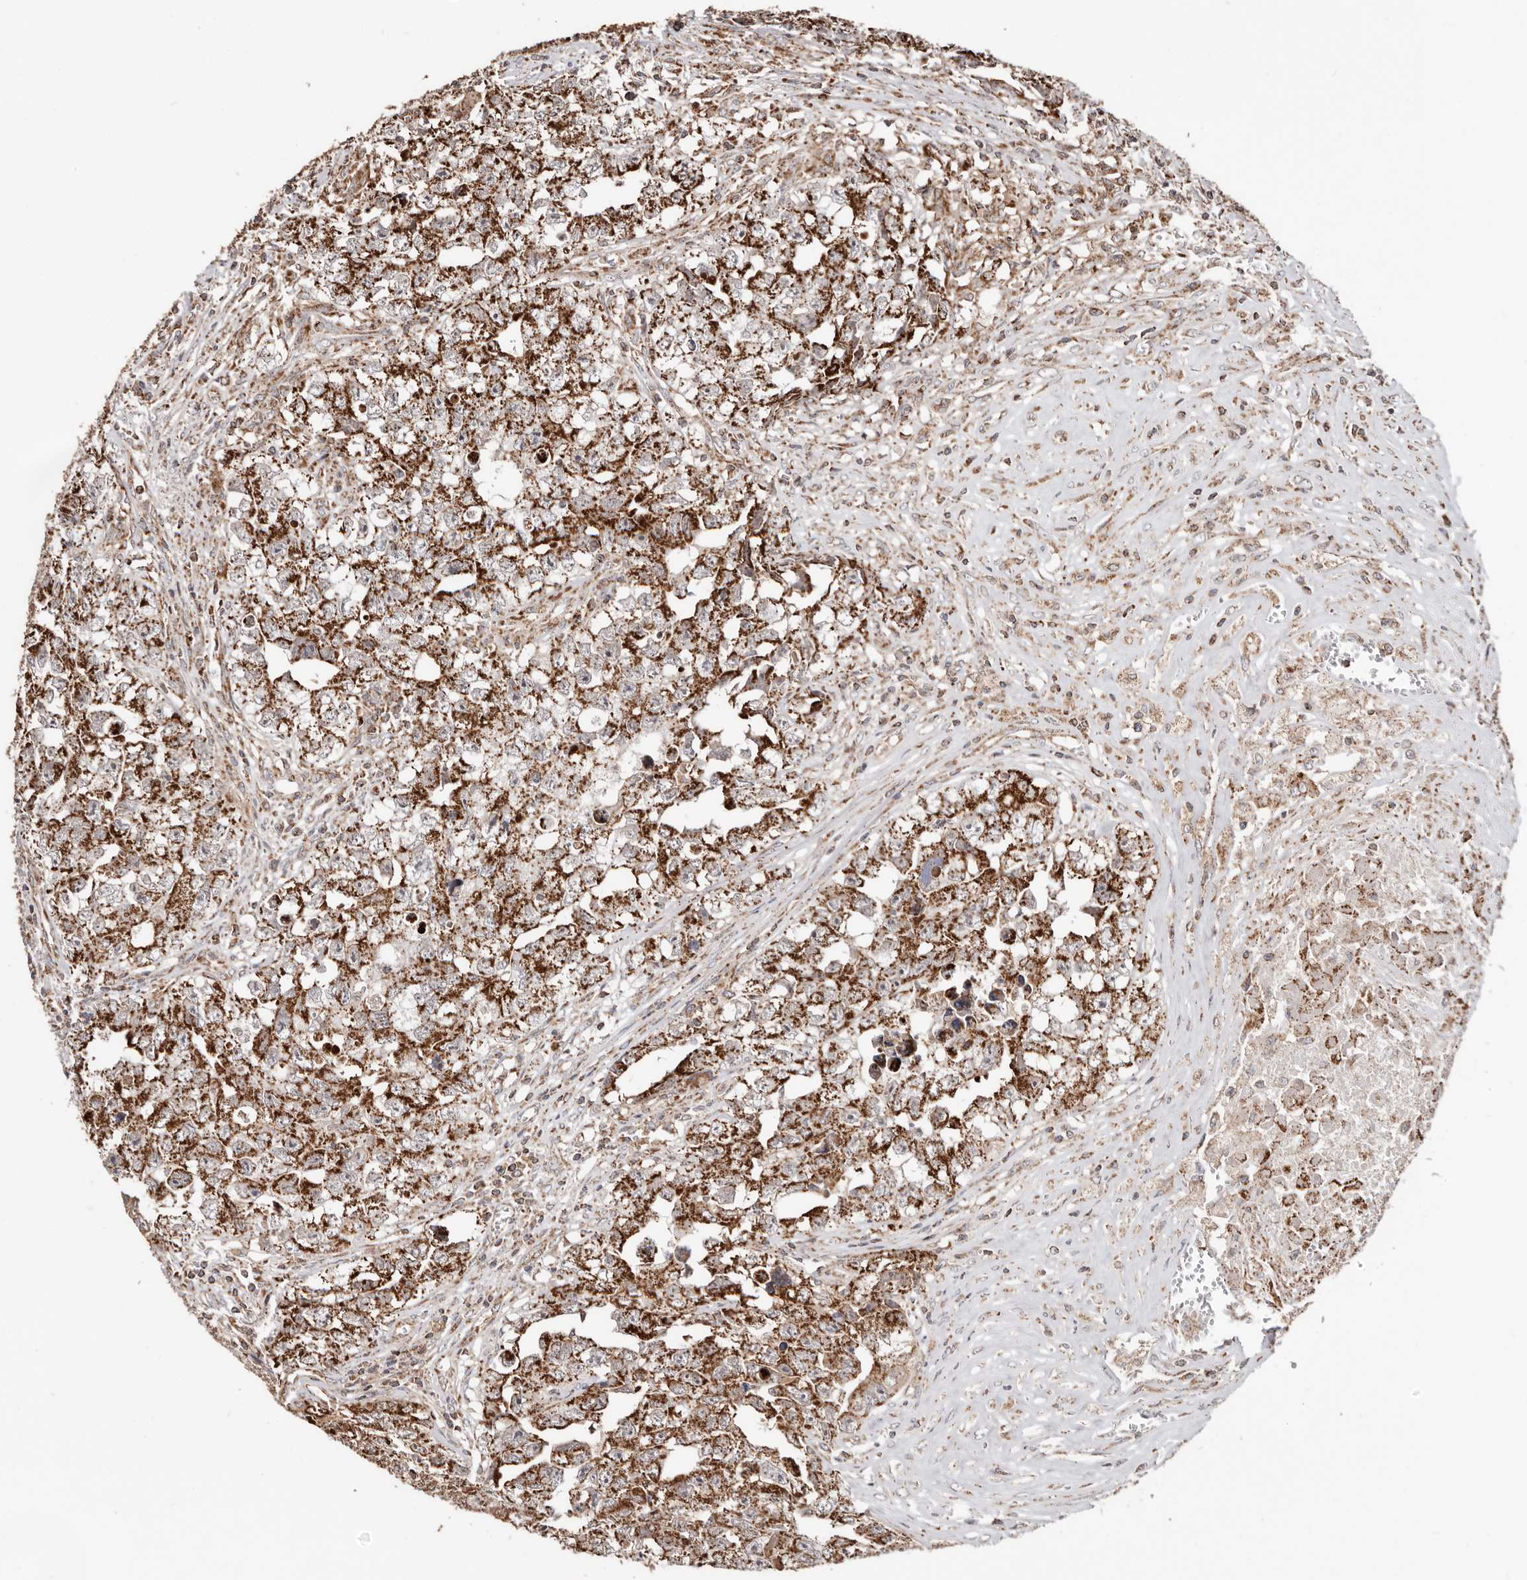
{"staining": {"intensity": "strong", "quantity": "25%-75%", "location": "cytoplasmic/membranous"}, "tissue": "testis cancer", "cell_type": "Tumor cells", "image_type": "cancer", "snomed": [{"axis": "morphology", "description": "Seminoma, NOS"}, {"axis": "morphology", "description": "Carcinoma, Embryonal, NOS"}, {"axis": "topography", "description": "Testis"}], "caption": "Immunohistochemical staining of testis cancer (seminoma) displays high levels of strong cytoplasmic/membranous positivity in about 25%-75% of tumor cells.", "gene": "PRKACB", "patient": {"sex": "male", "age": 43}}